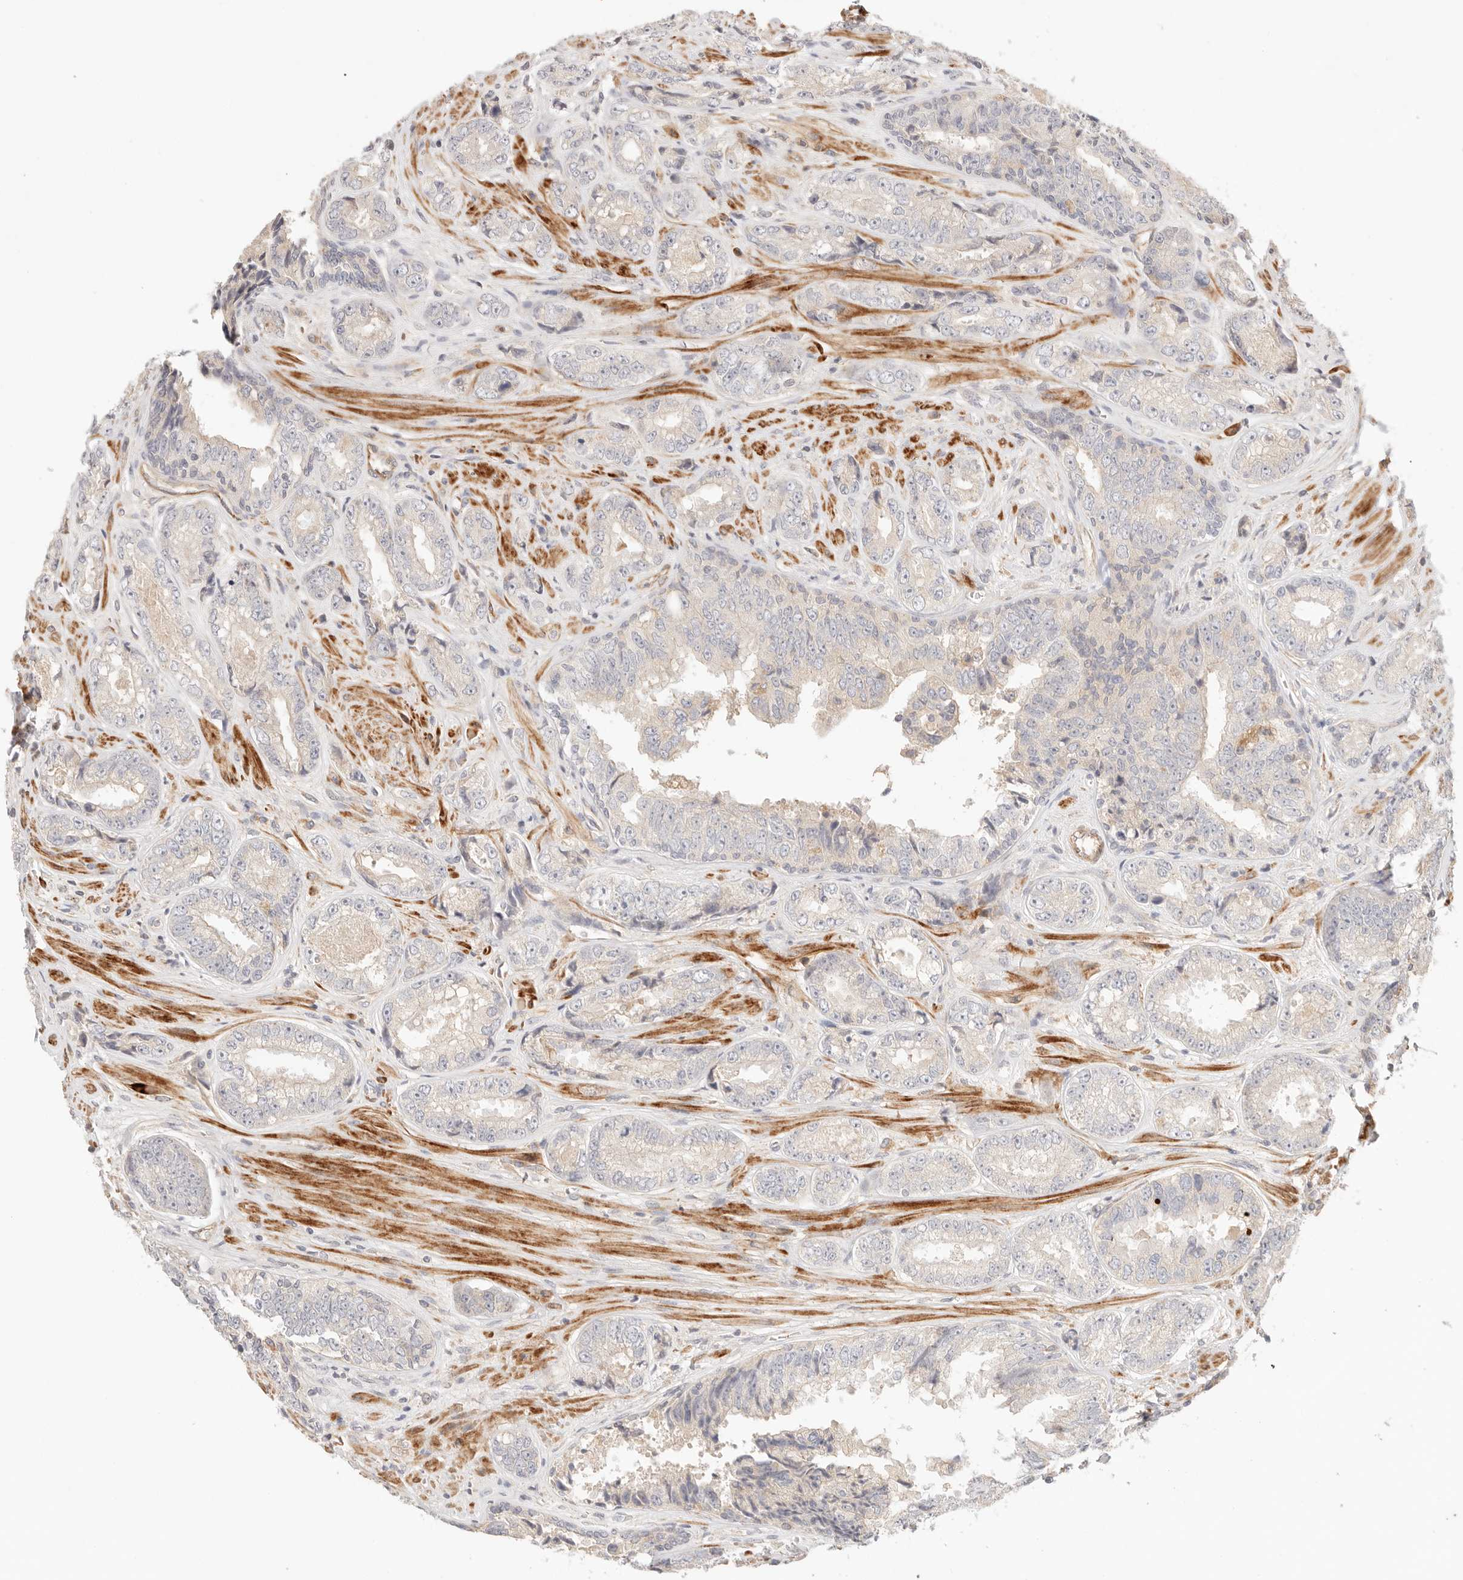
{"staining": {"intensity": "negative", "quantity": "none", "location": "none"}, "tissue": "prostate cancer", "cell_type": "Tumor cells", "image_type": "cancer", "snomed": [{"axis": "morphology", "description": "Adenocarcinoma, High grade"}, {"axis": "topography", "description": "Prostate"}], "caption": "The immunohistochemistry (IHC) histopathology image has no significant expression in tumor cells of prostate adenocarcinoma (high-grade) tissue.", "gene": "IL1R2", "patient": {"sex": "male", "age": 61}}